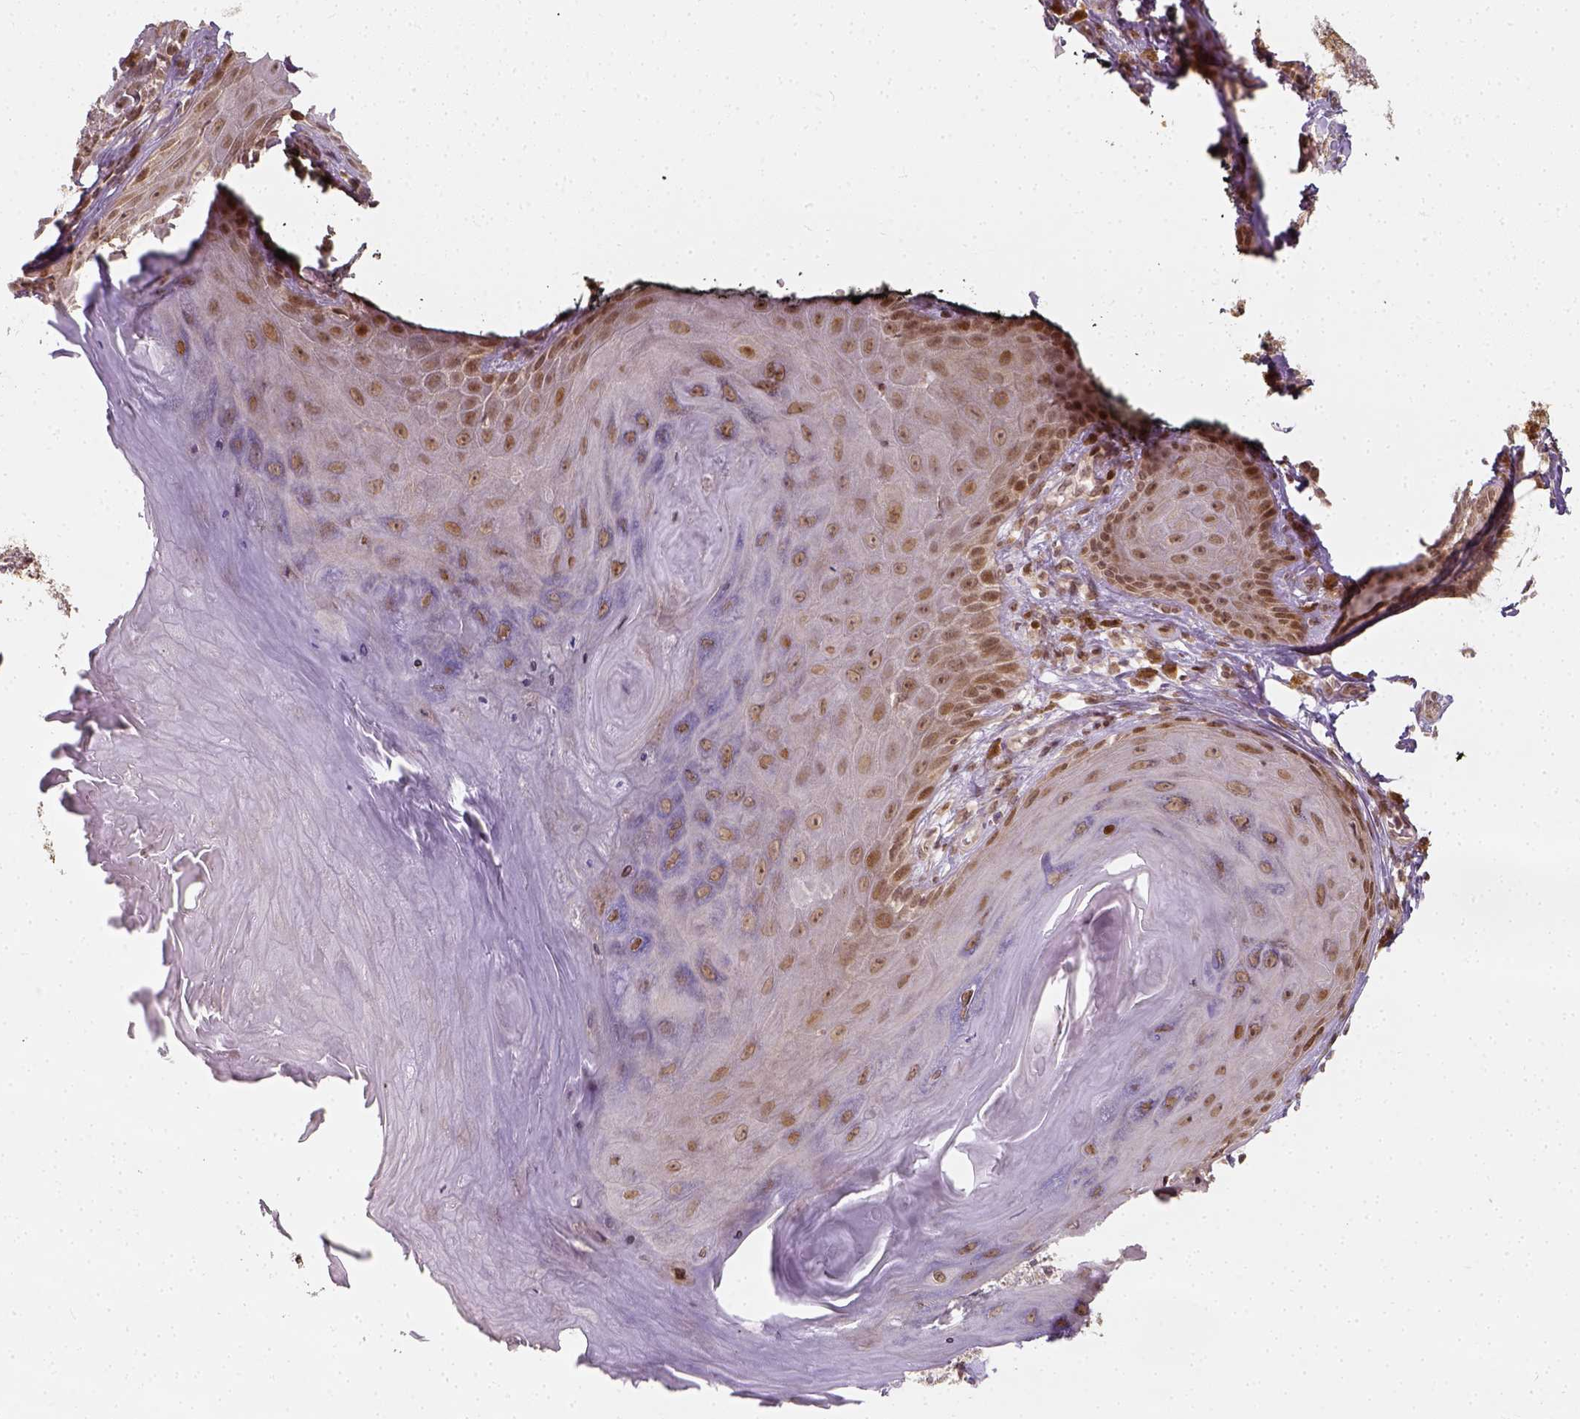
{"staining": {"intensity": "moderate", "quantity": ">75%", "location": "nuclear"}, "tissue": "melanoma", "cell_type": "Tumor cells", "image_type": "cancer", "snomed": [{"axis": "morphology", "description": "Malignant melanoma, NOS"}, {"axis": "topography", "description": "Skin"}], "caption": "Protein staining by immunohistochemistry (IHC) shows moderate nuclear positivity in about >75% of tumor cells in melanoma. (DAB (3,3'-diaminobenzidine) IHC with brightfield microscopy, high magnification).", "gene": "ZMAT3", "patient": {"sex": "female", "age": 80}}